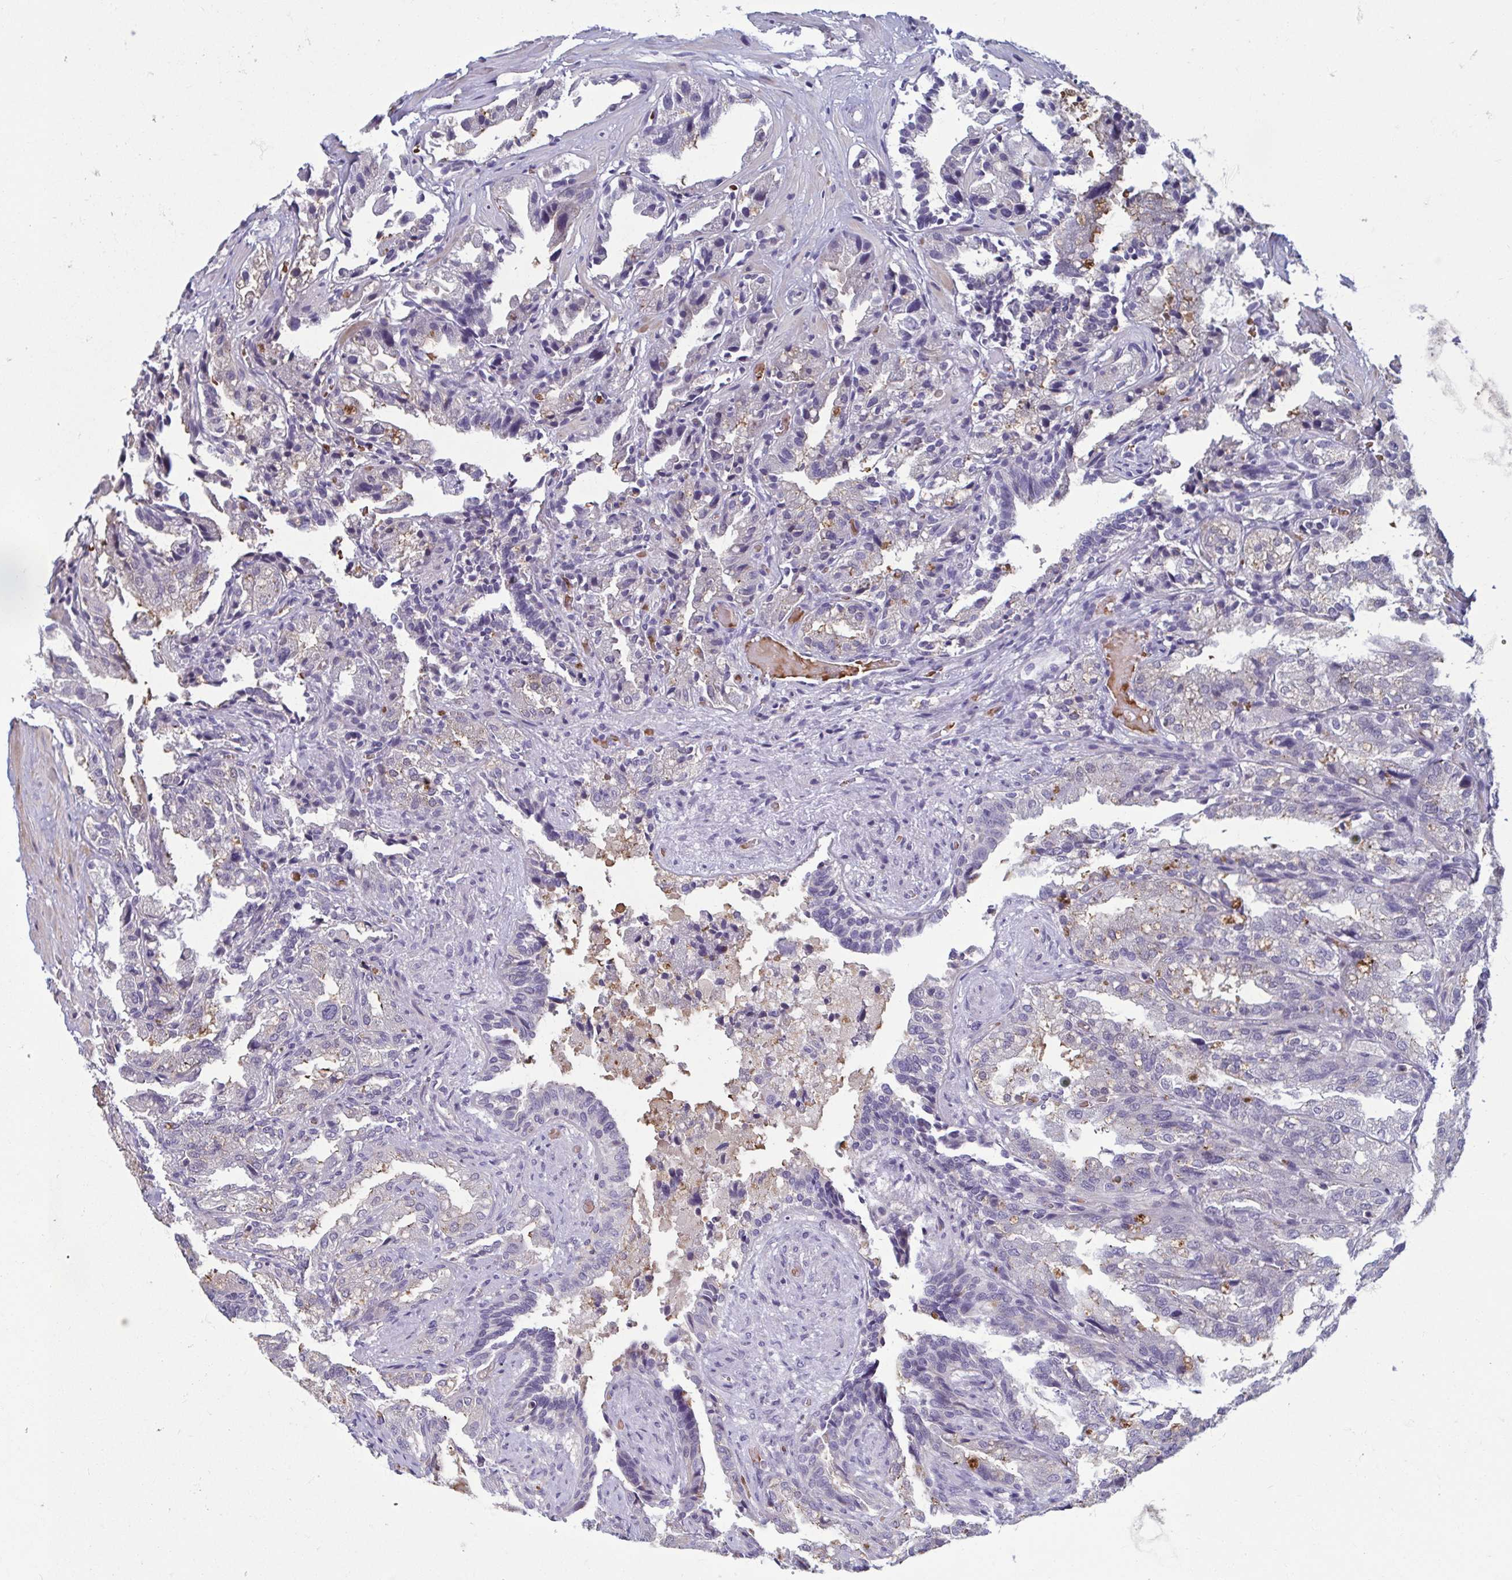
{"staining": {"intensity": "moderate", "quantity": "<25%", "location": "cytoplasmic/membranous"}, "tissue": "seminal vesicle", "cell_type": "Glandular cells", "image_type": "normal", "snomed": [{"axis": "morphology", "description": "Normal tissue, NOS"}, {"axis": "topography", "description": "Seminal veicle"}], "caption": "DAB (3,3'-diaminobenzidine) immunohistochemical staining of unremarkable seminal vesicle reveals moderate cytoplasmic/membranous protein expression in approximately <25% of glandular cells. (DAB (3,3'-diaminobenzidine) IHC, brown staining for protein, blue staining for nuclei).", "gene": "LRRC38", "patient": {"sex": "male", "age": 57}}